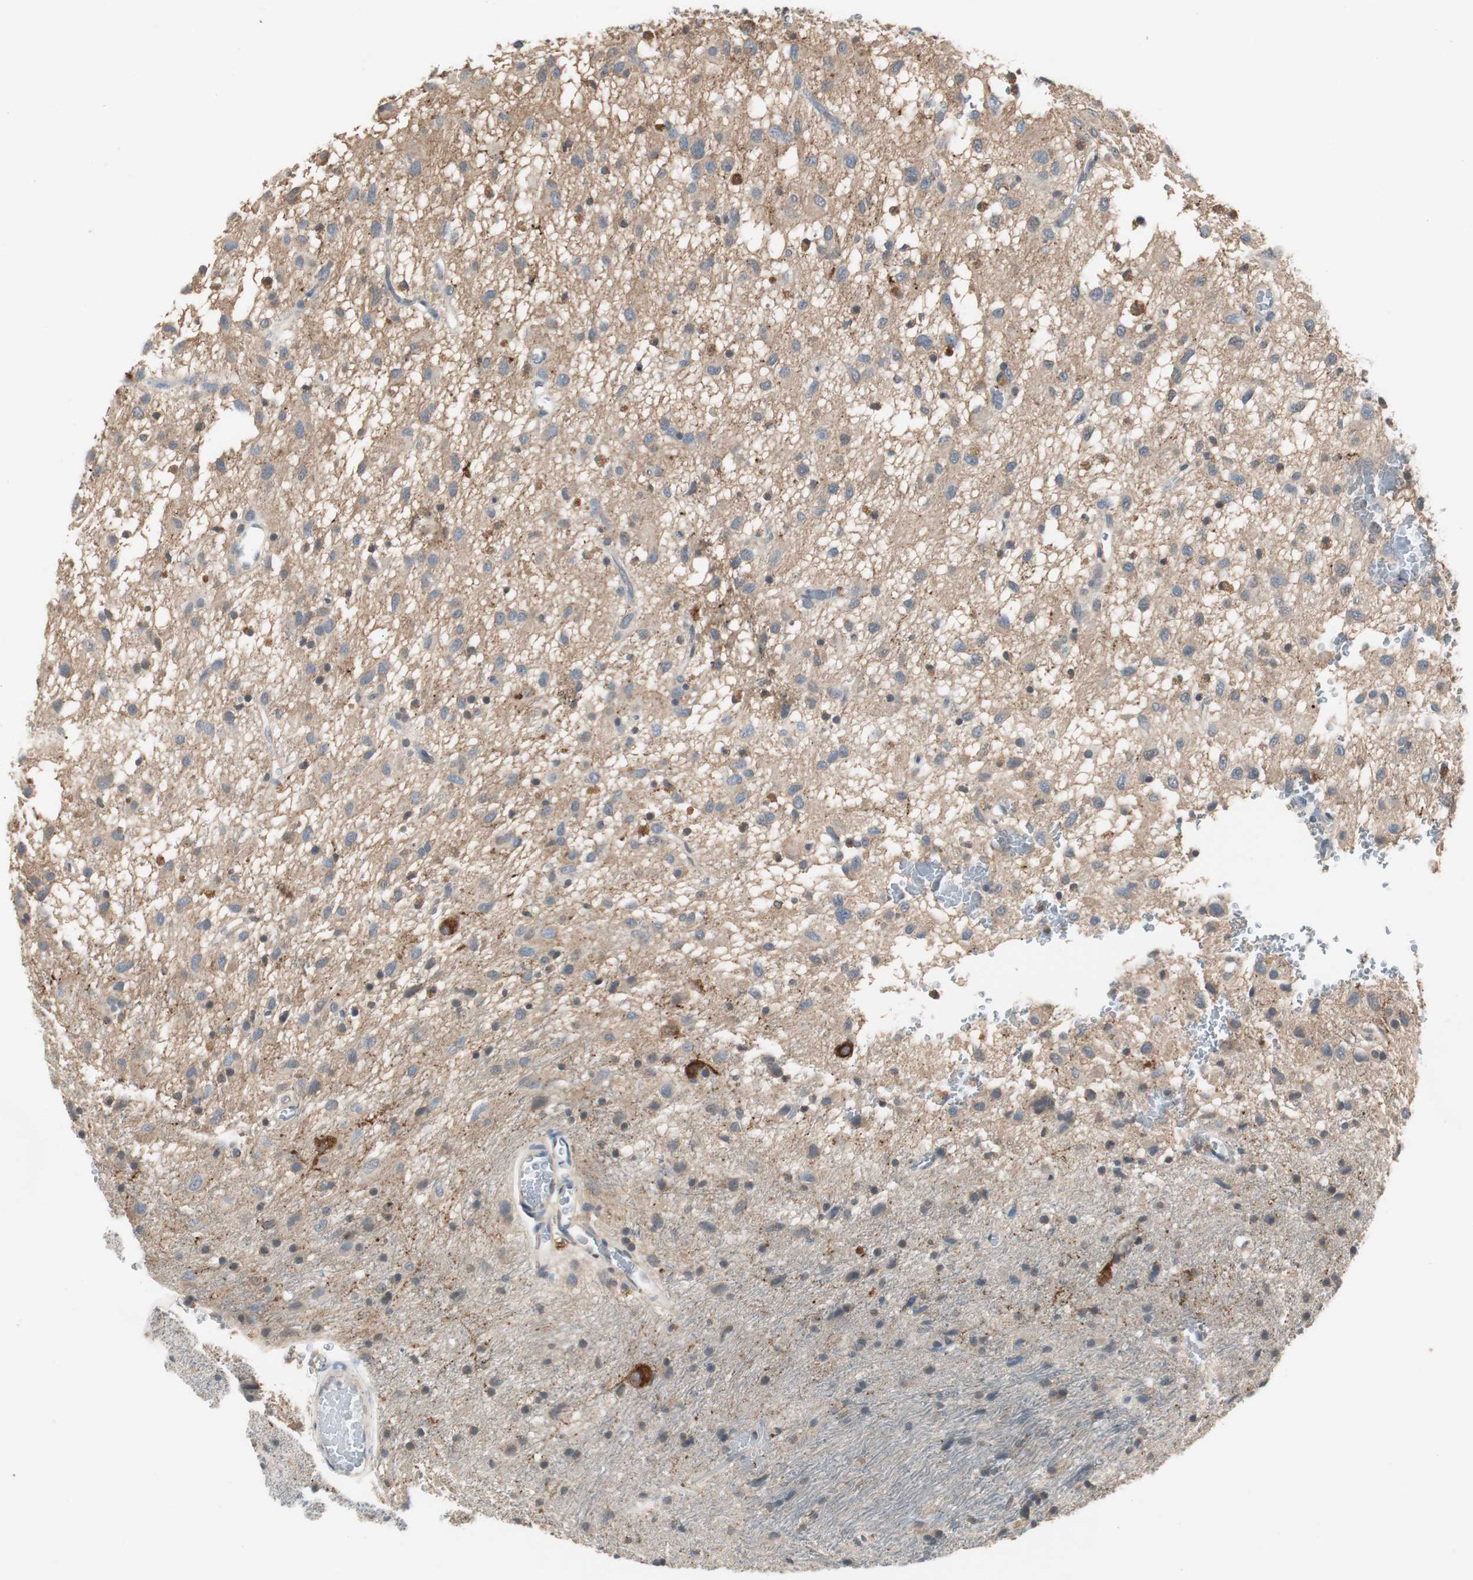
{"staining": {"intensity": "moderate", "quantity": "<25%", "location": "cytoplasmic/membranous"}, "tissue": "glioma", "cell_type": "Tumor cells", "image_type": "cancer", "snomed": [{"axis": "morphology", "description": "Glioma, malignant, Low grade"}, {"axis": "topography", "description": "Brain"}], "caption": "Immunohistochemistry (IHC) staining of glioma, which displays low levels of moderate cytoplasmic/membranous expression in about <25% of tumor cells indicating moderate cytoplasmic/membranous protein staining. The staining was performed using DAB (3,3'-diaminobenzidine) (brown) for protein detection and nuclei were counterstained in hematoxylin (blue).", "gene": "PTPRN2", "patient": {"sex": "male", "age": 77}}